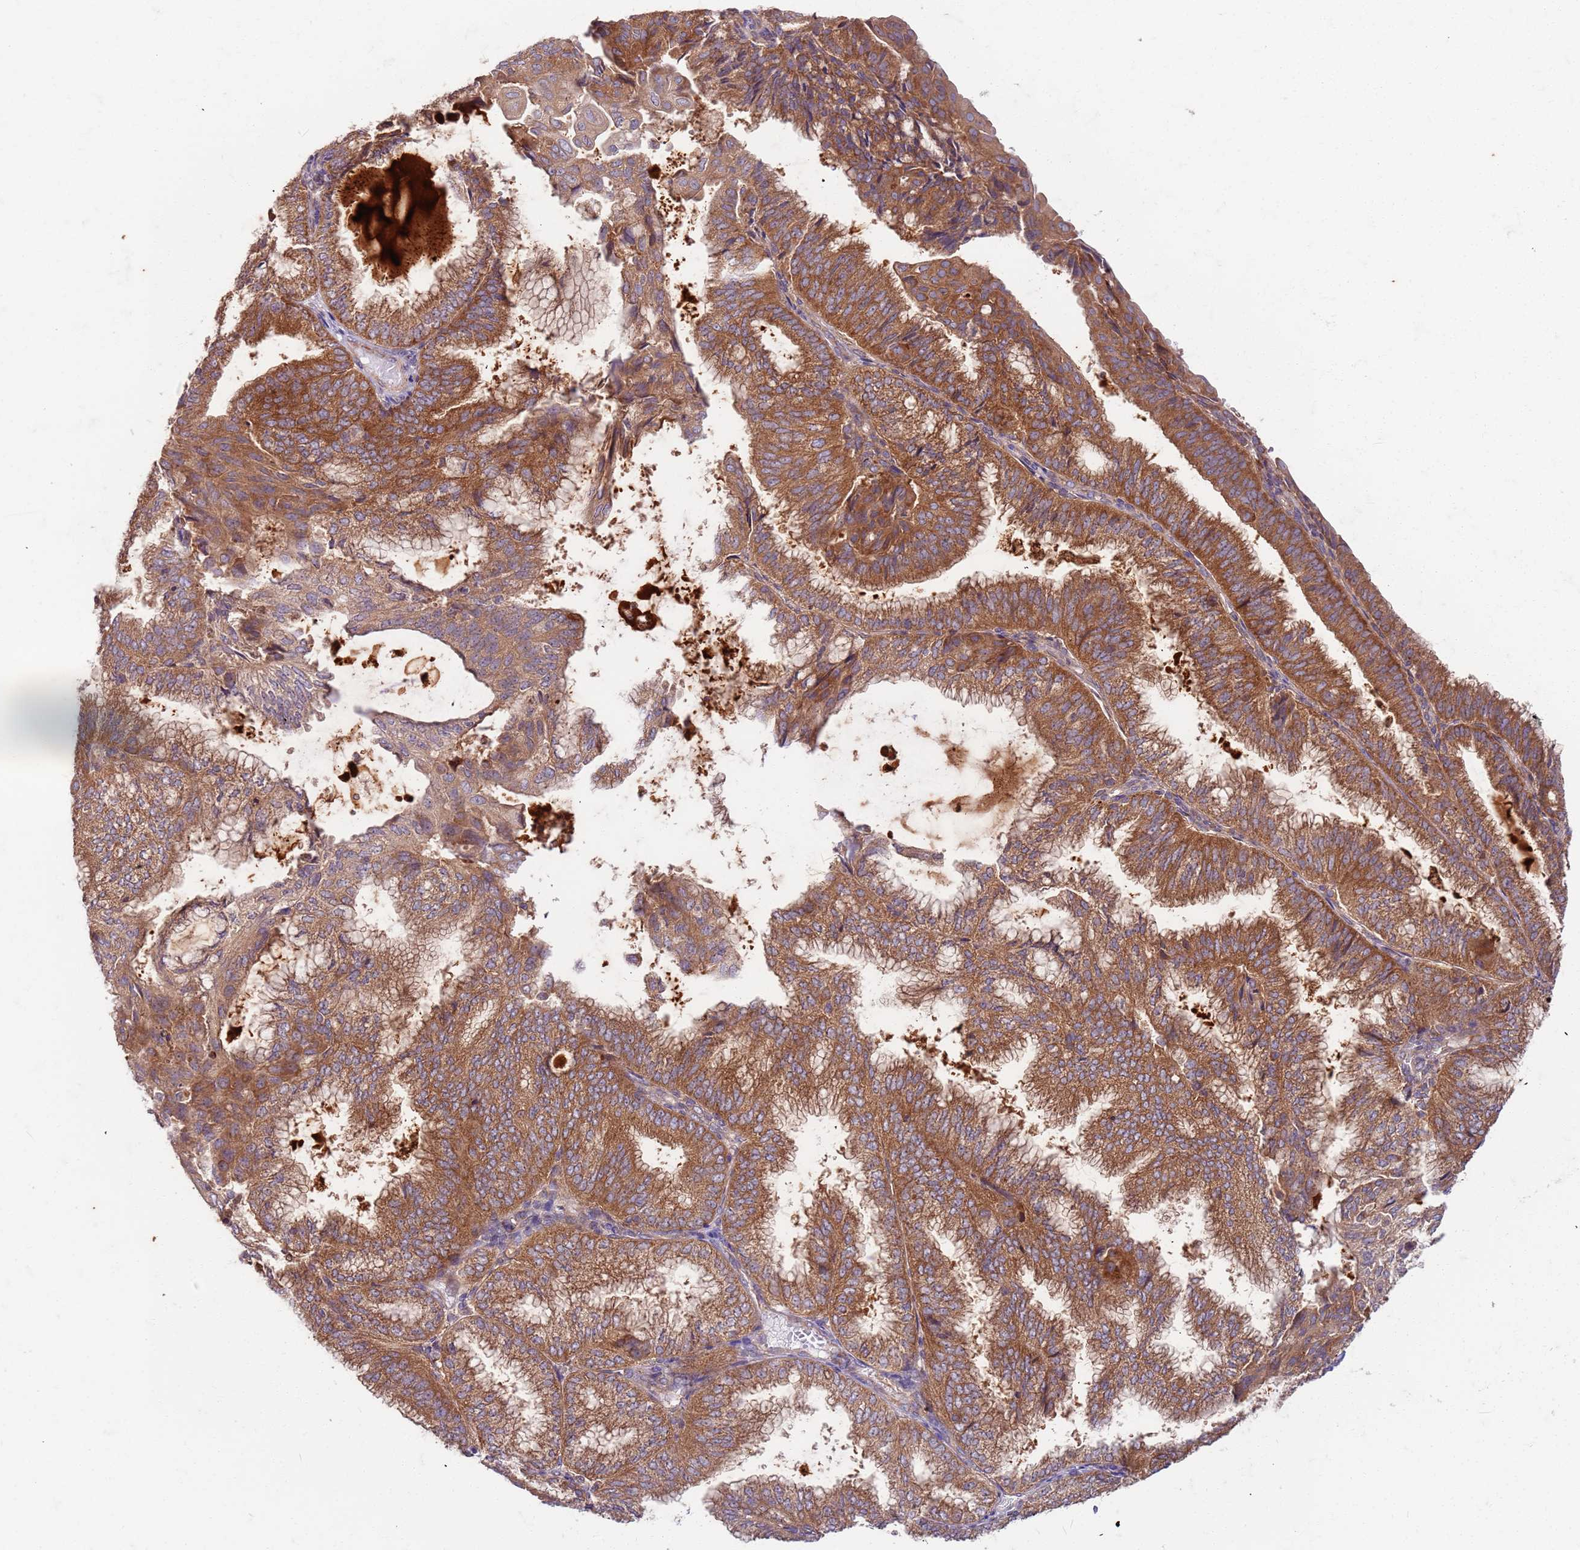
{"staining": {"intensity": "moderate", "quantity": ">75%", "location": "cytoplasmic/membranous"}, "tissue": "endometrial cancer", "cell_type": "Tumor cells", "image_type": "cancer", "snomed": [{"axis": "morphology", "description": "Adenocarcinoma, NOS"}, {"axis": "topography", "description": "Endometrium"}], "caption": "A medium amount of moderate cytoplasmic/membranous staining is seen in approximately >75% of tumor cells in adenocarcinoma (endometrial) tissue.", "gene": "OSBP", "patient": {"sex": "female", "age": 49}}